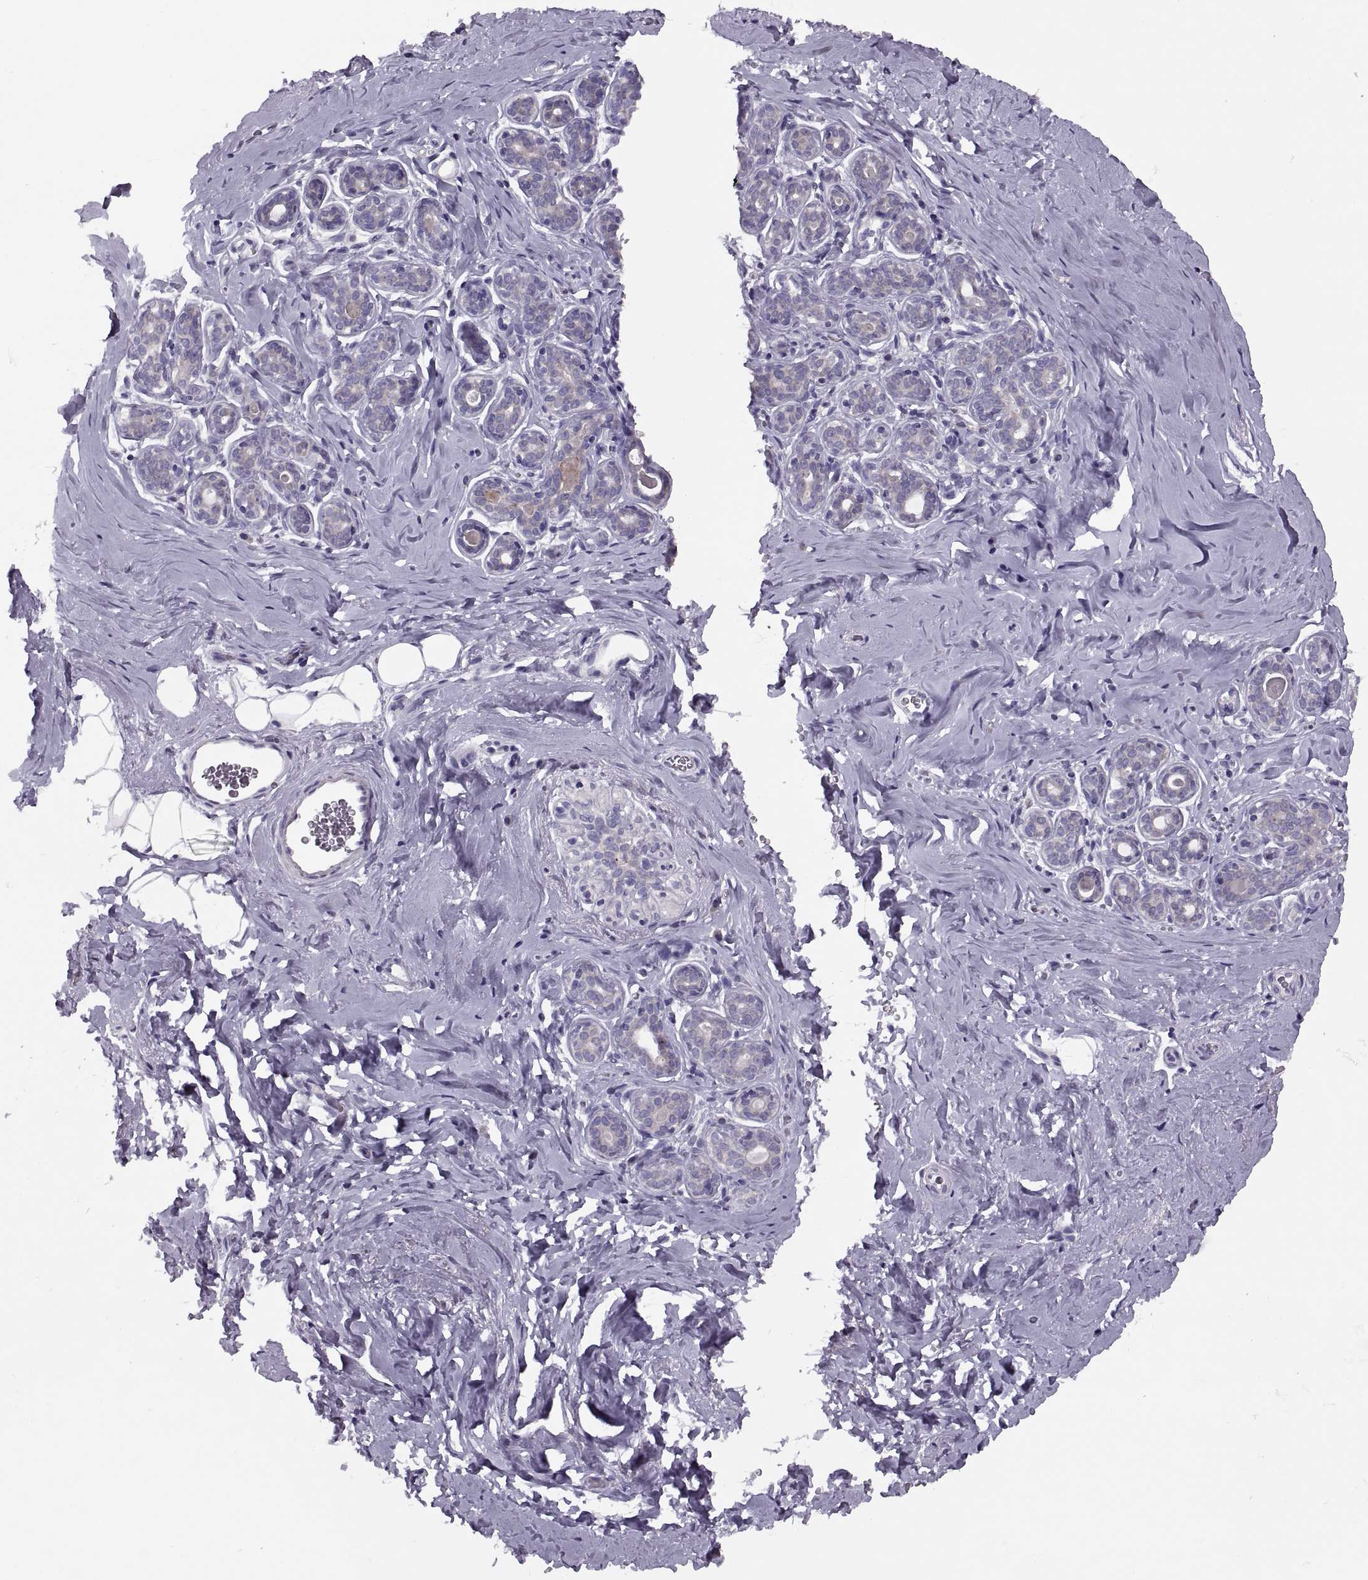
{"staining": {"intensity": "negative", "quantity": "none", "location": "none"}, "tissue": "breast", "cell_type": "Adipocytes", "image_type": "normal", "snomed": [{"axis": "morphology", "description": "Normal tissue, NOS"}, {"axis": "topography", "description": "Skin"}, {"axis": "topography", "description": "Breast"}], "caption": "Adipocytes show no significant protein positivity in normal breast. (Brightfield microscopy of DAB (3,3'-diaminobenzidine) immunohistochemistry (IHC) at high magnification).", "gene": "PRSS54", "patient": {"sex": "female", "age": 43}}